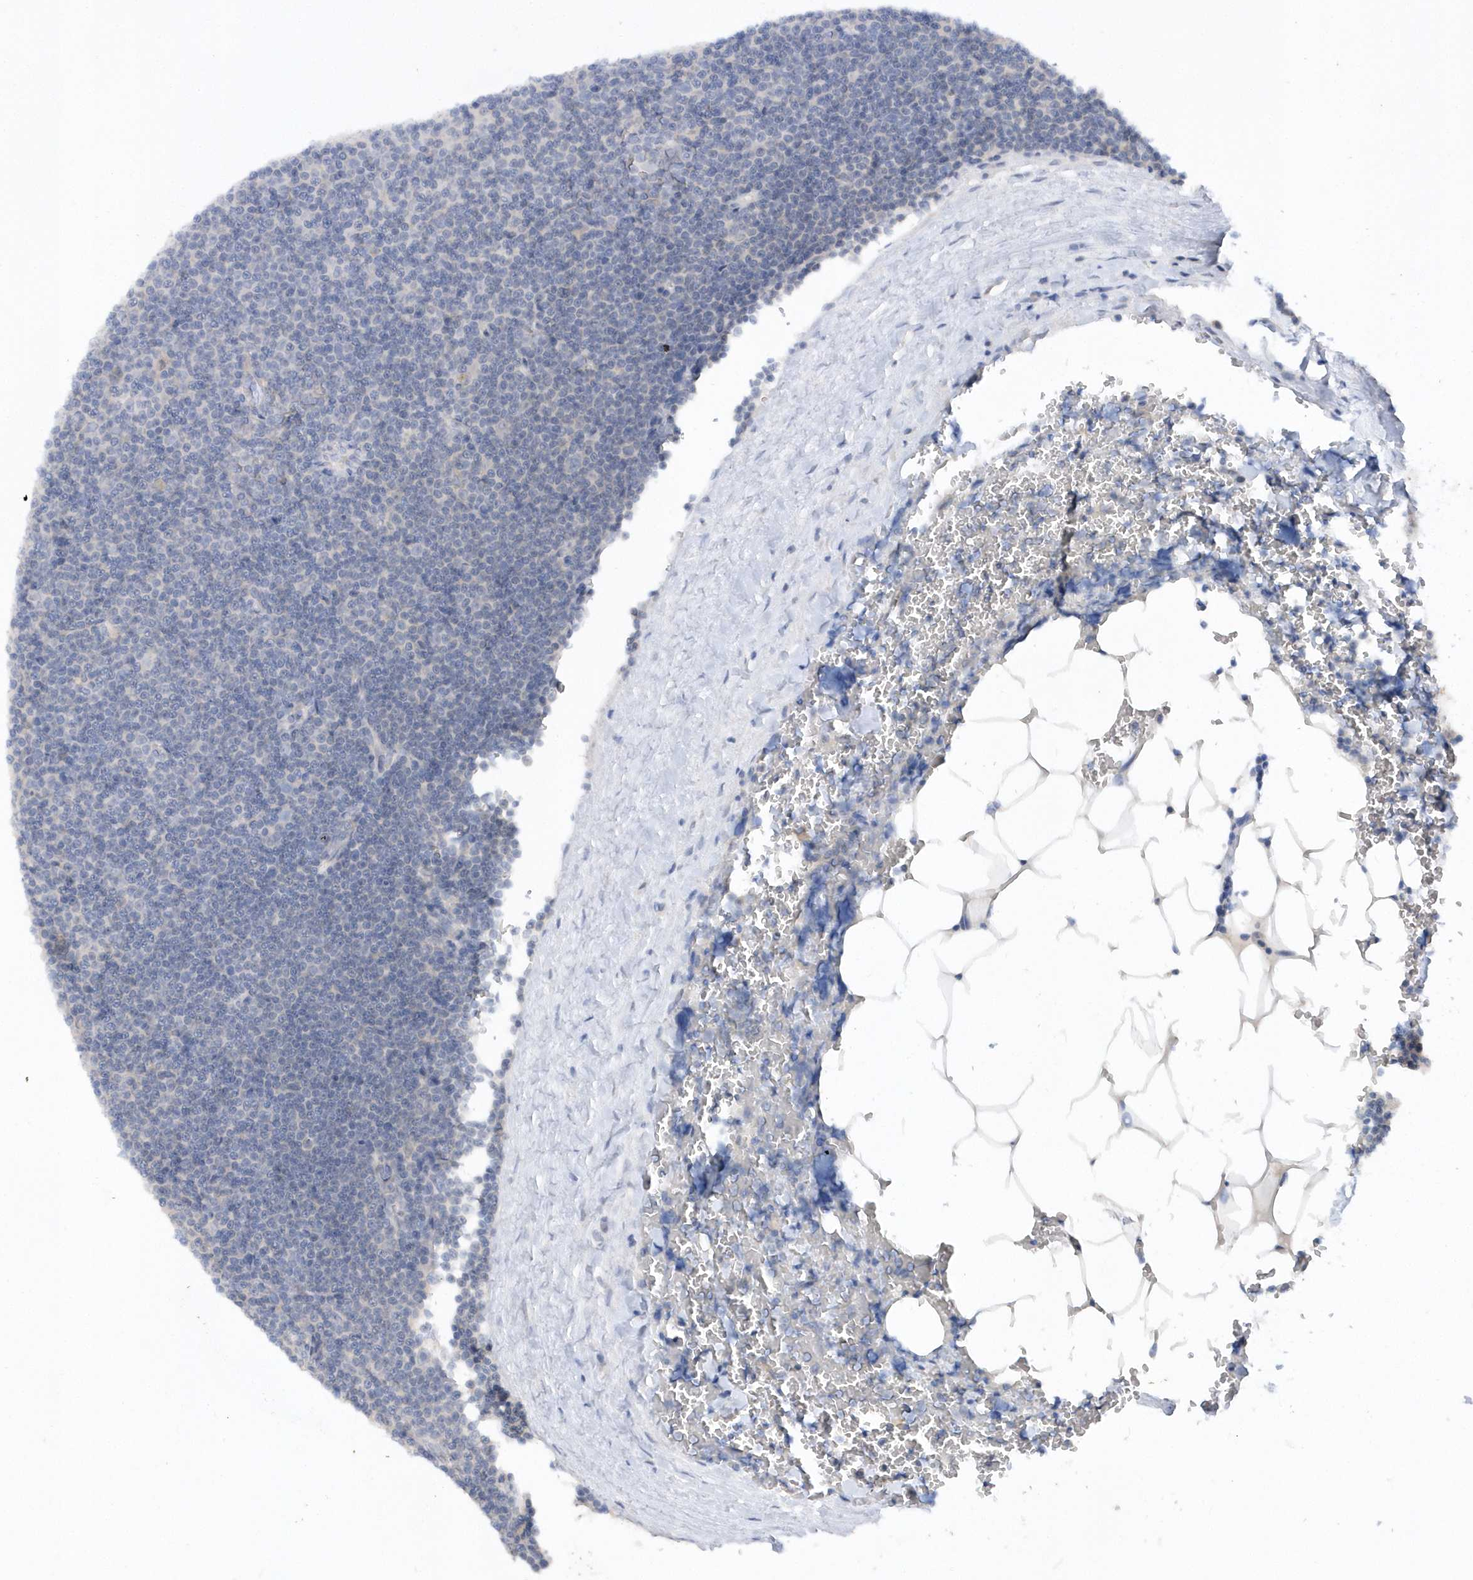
{"staining": {"intensity": "negative", "quantity": "none", "location": "none"}, "tissue": "lymphoma", "cell_type": "Tumor cells", "image_type": "cancer", "snomed": [{"axis": "morphology", "description": "Malignant lymphoma, non-Hodgkin's type, Low grade"}, {"axis": "topography", "description": "Lymph node"}], "caption": "Immunohistochemical staining of human lymphoma reveals no significant expression in tumor cells. (DAB (3,3'-diaminobenzidine) immunohistochemistry, high magnification).", "gene": "RPE", "patient": {"sex": "female", "age": 67}}